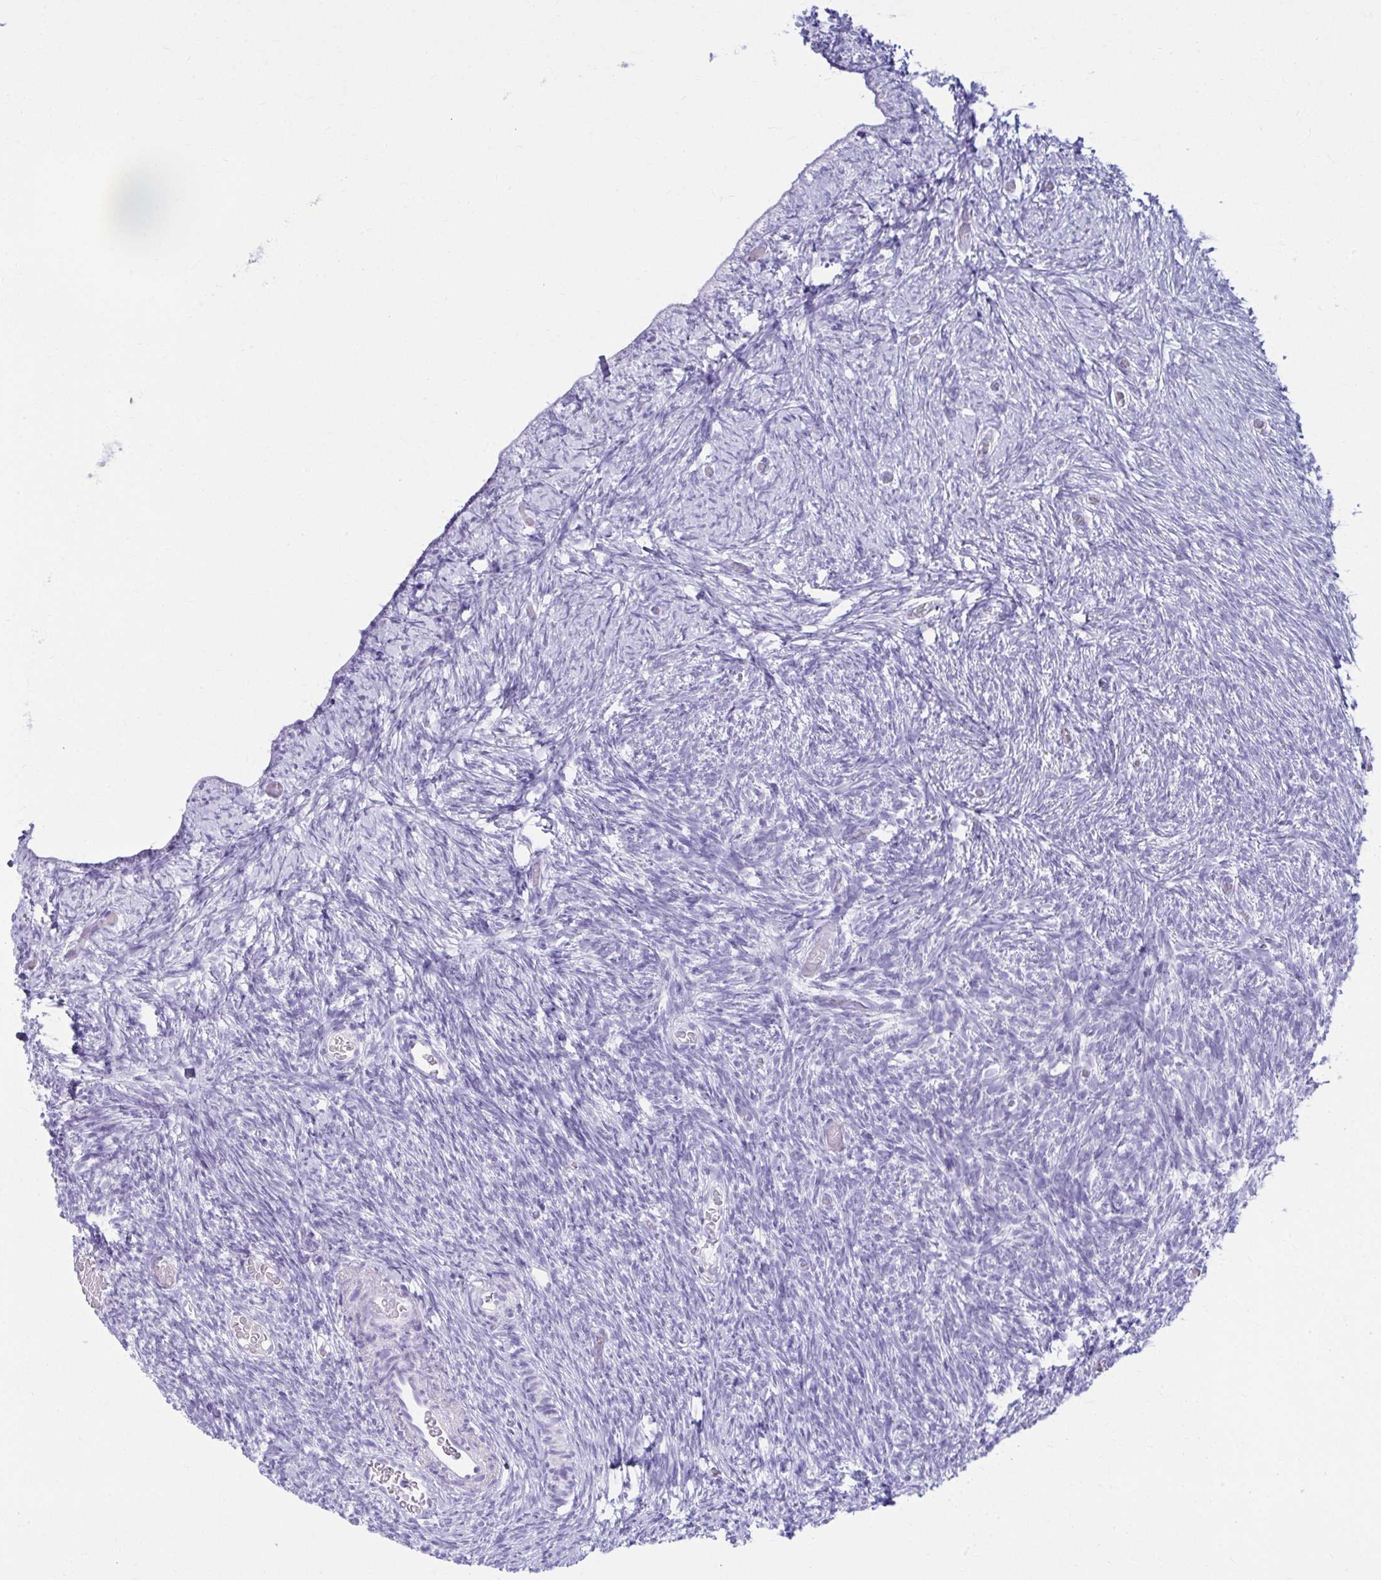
{"staining": {"intensity": "negative", "quantity": "none", "location": "none"}, "tissue": "ovary", "cell_type": "Ovarian stroma cells", "image_type": "normal", "snomed": [{"axis": "morphology", "description": "Normal tissue, NOS"}, {"axis": "topography", "description": "Ovary"}], "caption": "Photomicrograph shows no protein staining in ovarian stroma cells of benign ovary.", "gene": "ATP4B", "patient": {"sex": "female", "age": 39}}